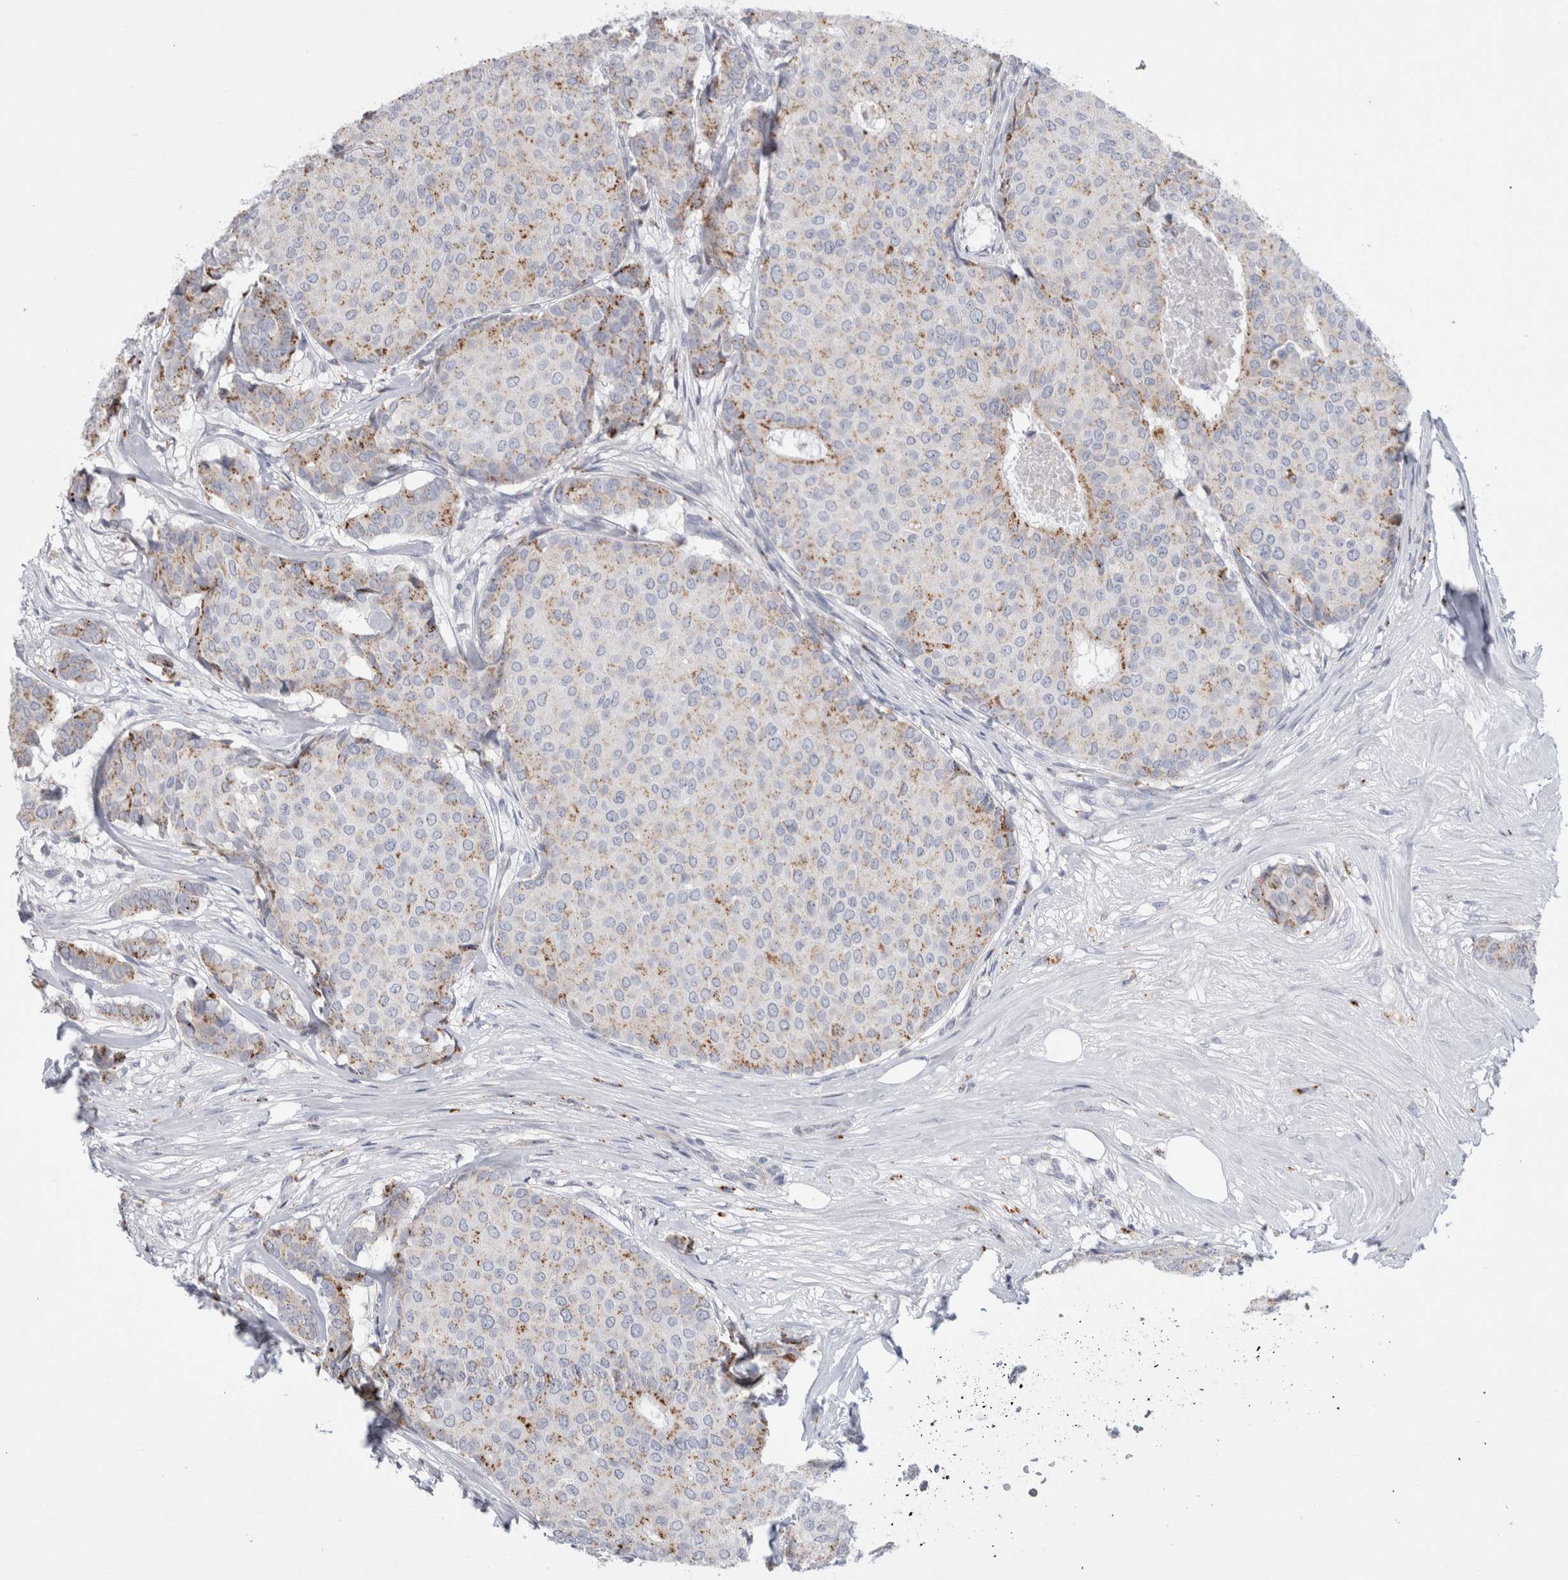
{"staining": {"intensity": "moderate", "quantity": "<25%", "location": "cytoplasmic/membranous"}, "tissue": "breast cancer", "cell_type": "Tumor cells", "image_type": "cancer", "snomed": [{"axis": "morphology", "description": "Duct carcinoma"}, {"axis": "topography", "description": "Breast"}], "caption": "Intraductal carcinoma (breast) stained with a protein marker demonstrates moderate staining in tumor cells.", "gene": "GAA", "patient": {"sex": "female", "age": 75}}